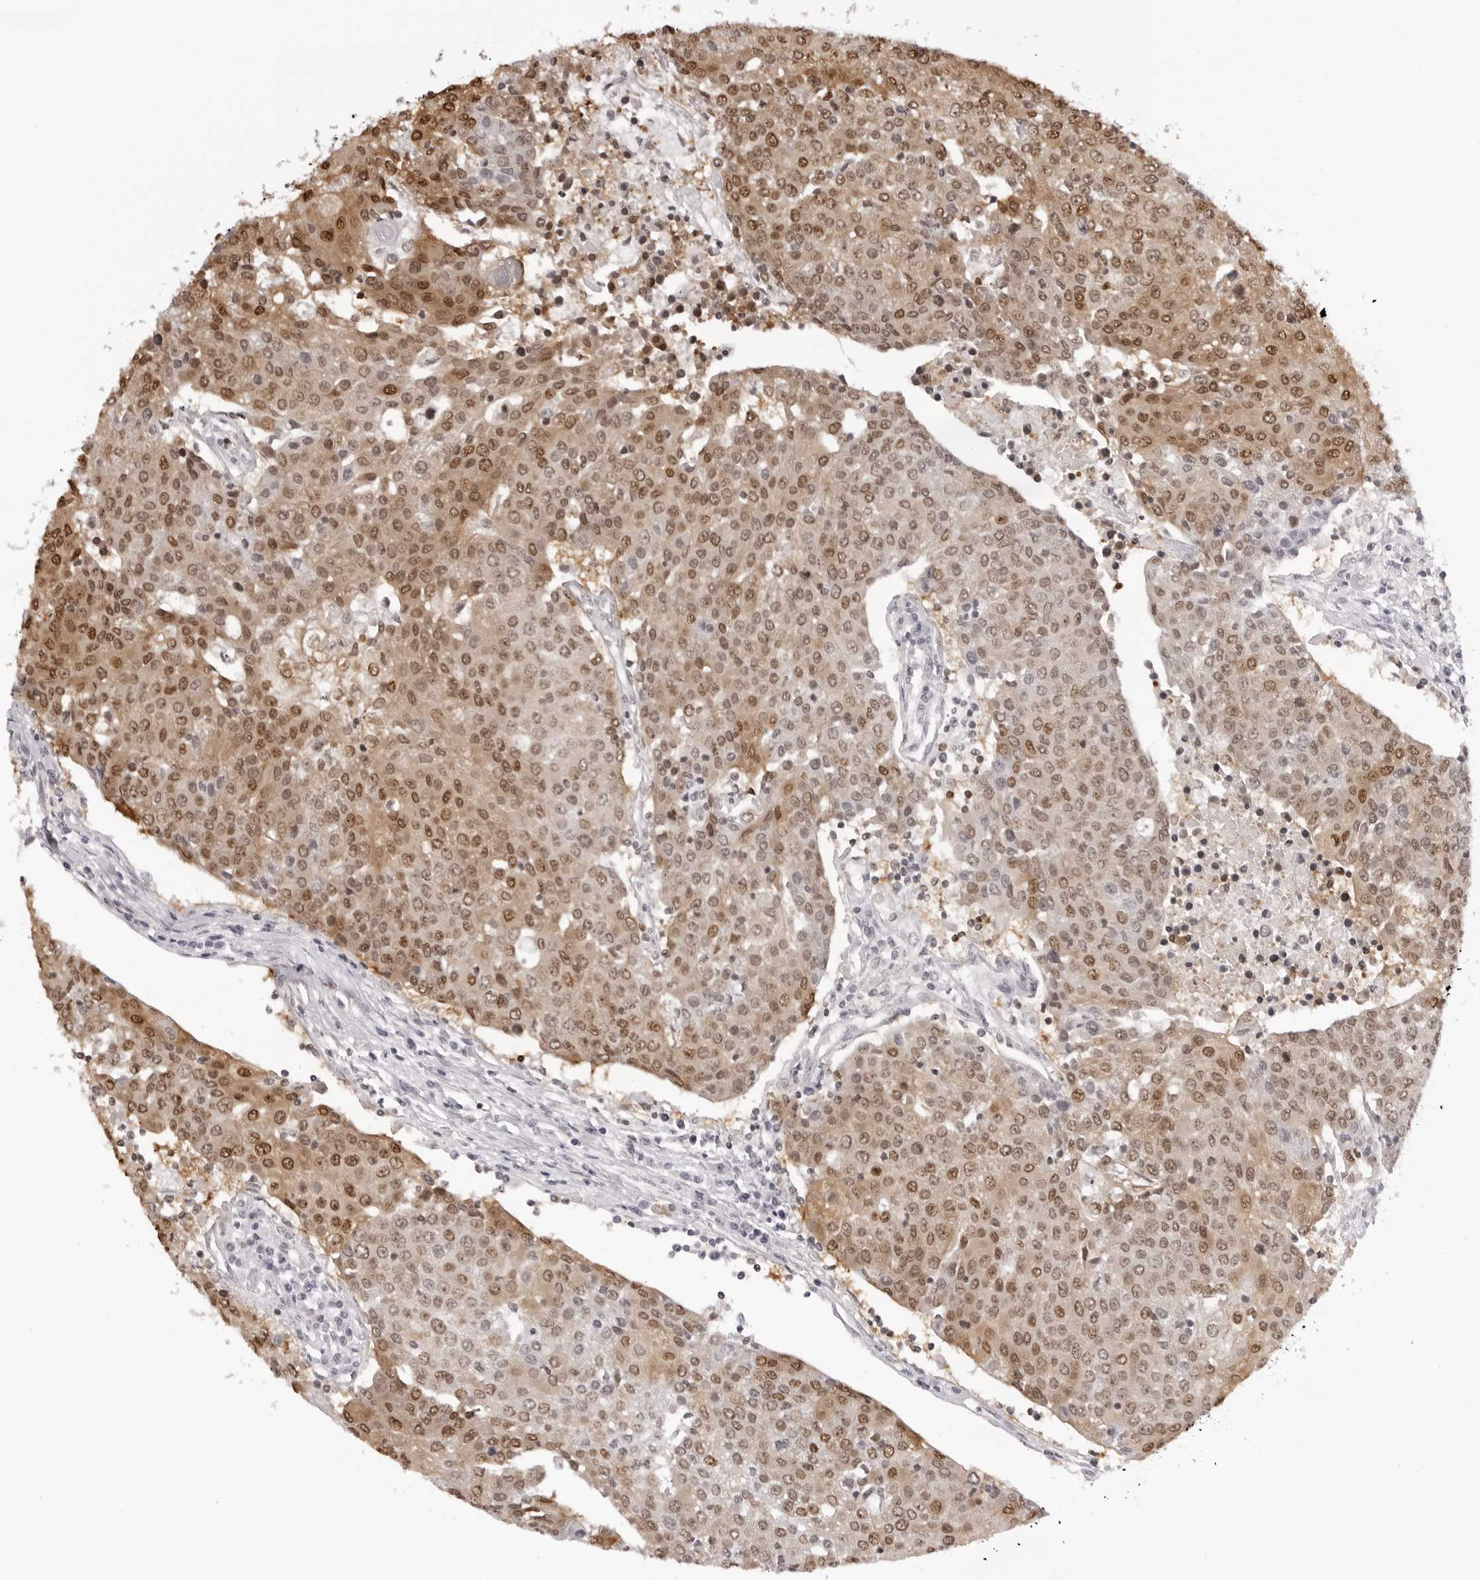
{"staining": {"intensity": "moderate", "quantity": ">75%", "location": "cytoplasmic/membranous,nuclear"}, "tissue": "urothelial cancer", "cell_type": "Tumor cells", "image_type": "cancer", "snomed": [{"axis": "morphology", "description": "Urothelial carcinoma, High grade"}, {"axis": "topography", "description": "Urinary bladder"}], "caption": "Tumor cells demonstrate moderate cytoplasmic/membranous and nuclear expression in about >75% of cells in urothelial carcinoma (high-grade).", "gene": "HSPA4", "patient": {"sex": "female", "age": 85}}